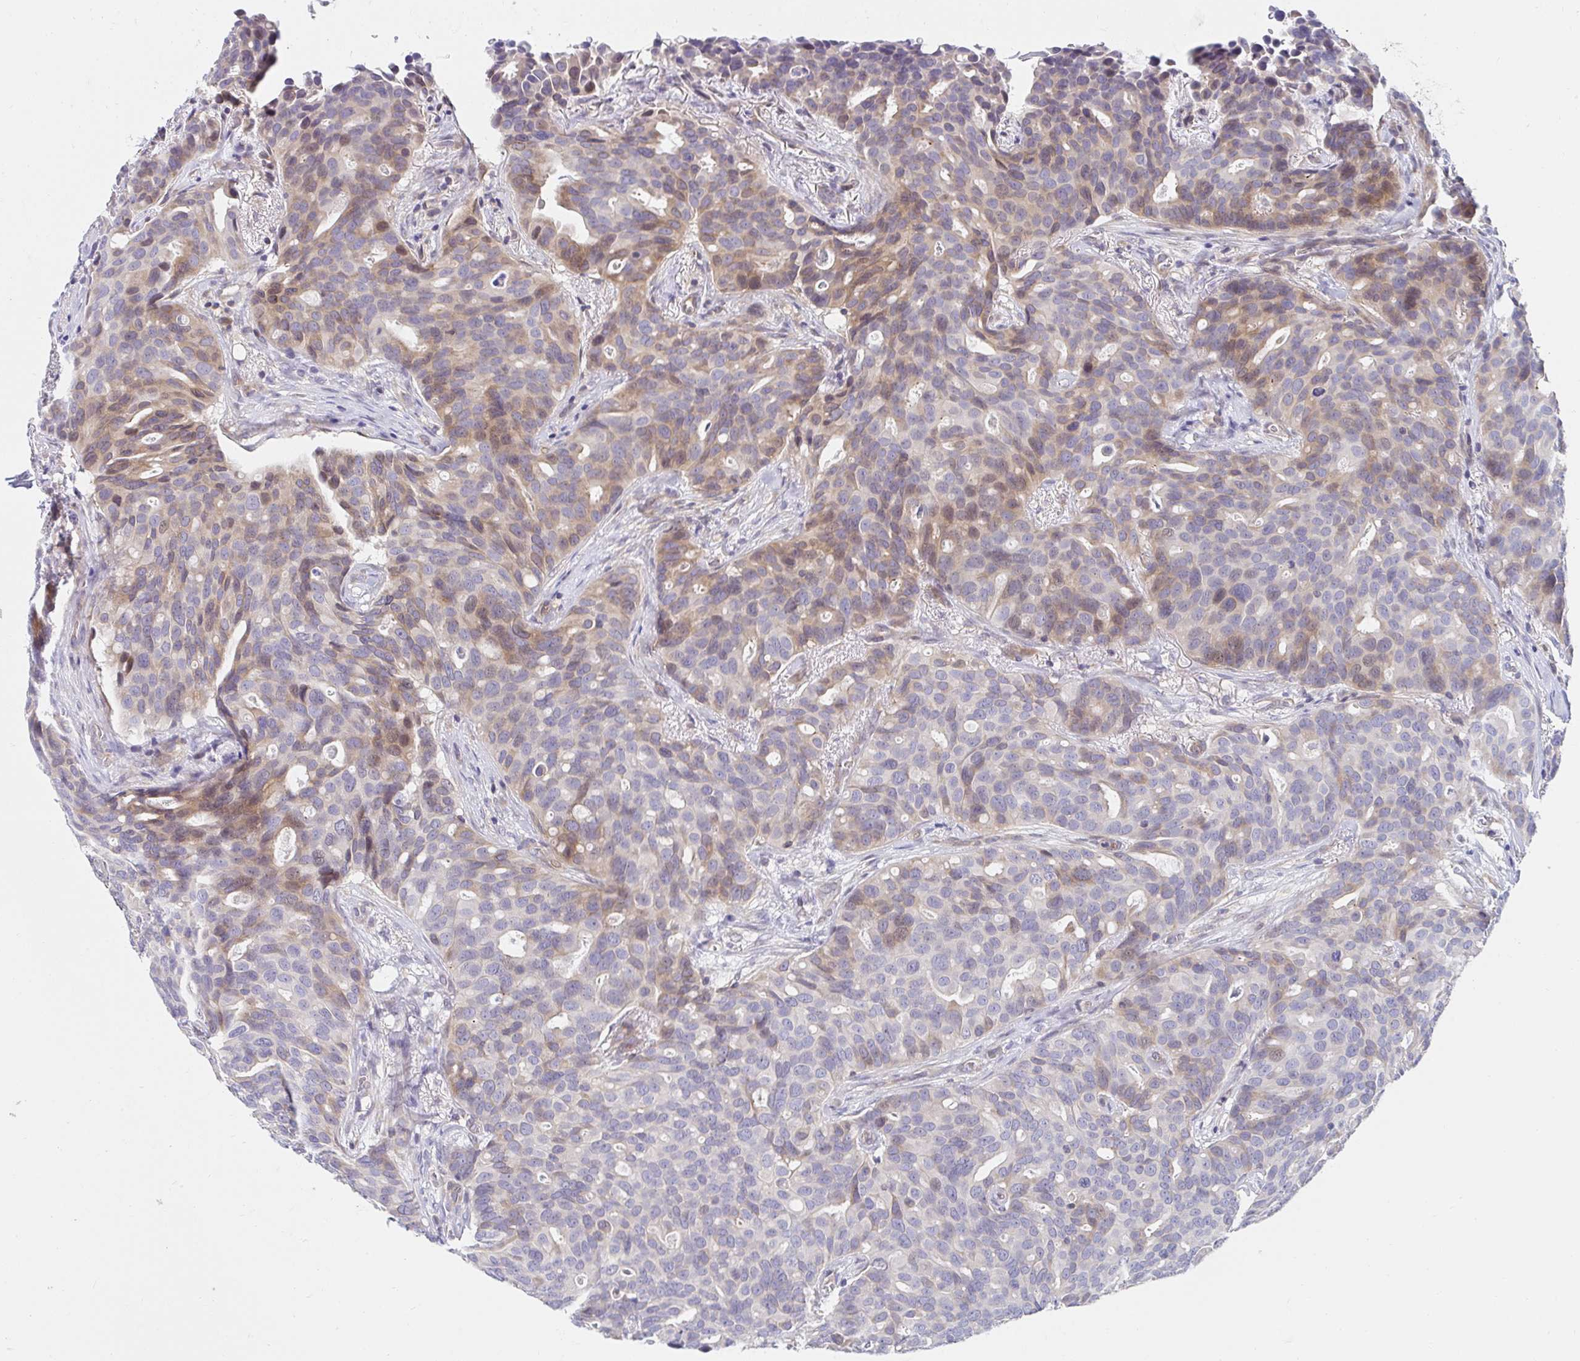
{"staining": {"intensity": "weak", "quantity": "<25%", "location": "nuclear"}, "tissue": "breast cancer", "cell_type": "Tumor cells", "image_type": "cancer", "snomed": [{"axis": "morphology", "description": "Duct carcinoma"}, {"axis": "topography", "description": "Breast"}], "caption": "The photomicrograph shows no significant positivity in tumor cells of breast cancer. Nuclei are stained in blue.", "gene": "AKAP14", "patient": {"sex": "female", "age": 54}}